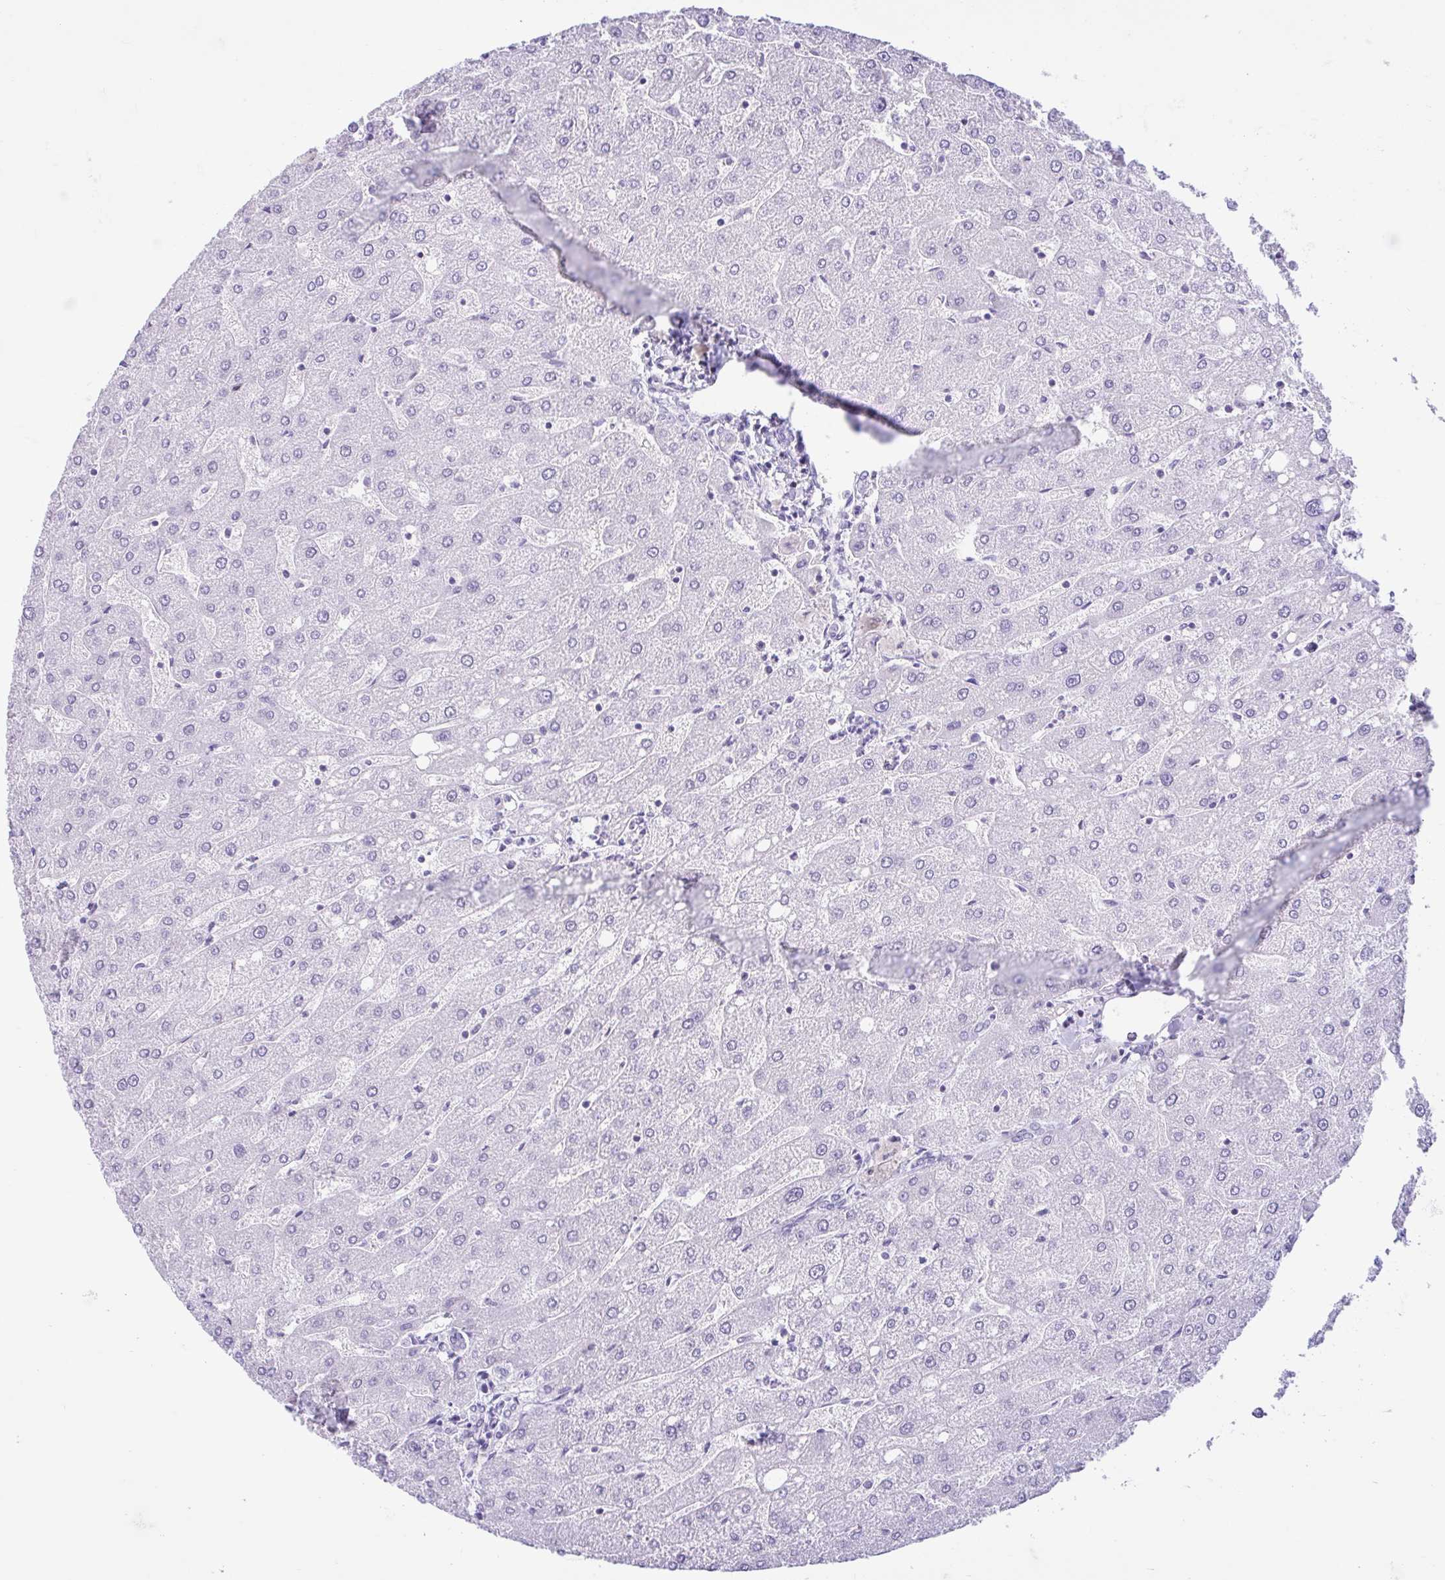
{"staining": {"intensity": "negative", "quantity": "none", "location": "none"}, "tissue": "liver", "cell_type": "Cholangiocytes", "image_type": "normal", "snomed": [{"axis": "morphology", "description": "Normal tissue, NOS"}, {"axis": "topography", "description": "Liver"}], "caption": "Liver stained for a protein using immunohistochemistry (IHC) shows no staining cholangiocytes.", "gene": "REEP1", "patient": {"sex": "male", "age": 67}}